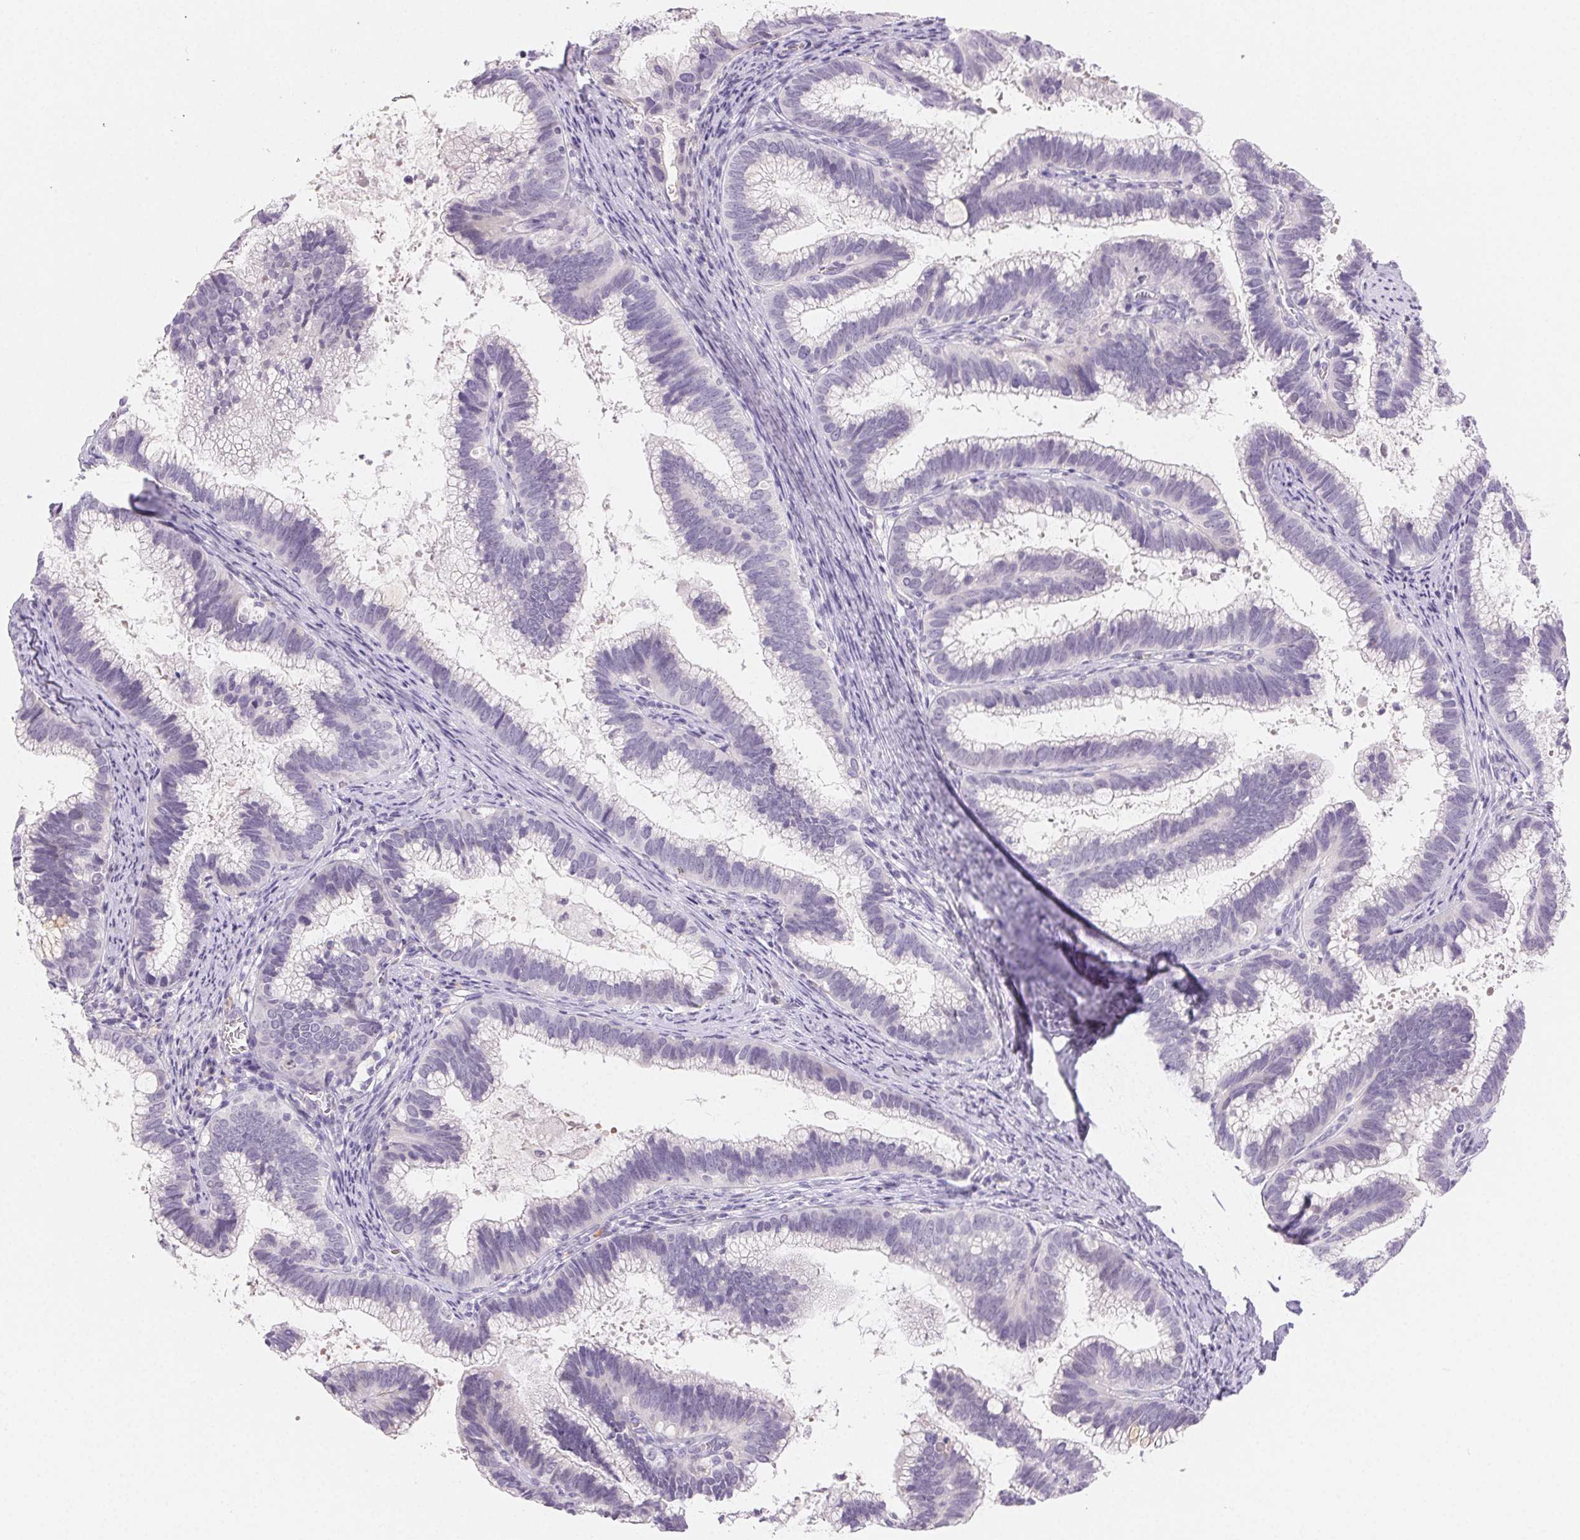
{"staining": {"intensity": "negative", "quantity": "none", "location": "none"}, "tissue": "cervical cancer", "cell_type": "Tumor cells", "image_type": "cancer", "snomed": [{"axis": "morphology", "description": "Adenocarcinoma, NOS"}, {"axis": "topography", "description": "Cervix"}], "caption": "Cervical adenocarcinoma stained for a protein using immunohistochemistry reveals no expression tumor cells.", "gene": "BPIFB2", "patient": {"sex": "female", "age": 61}}